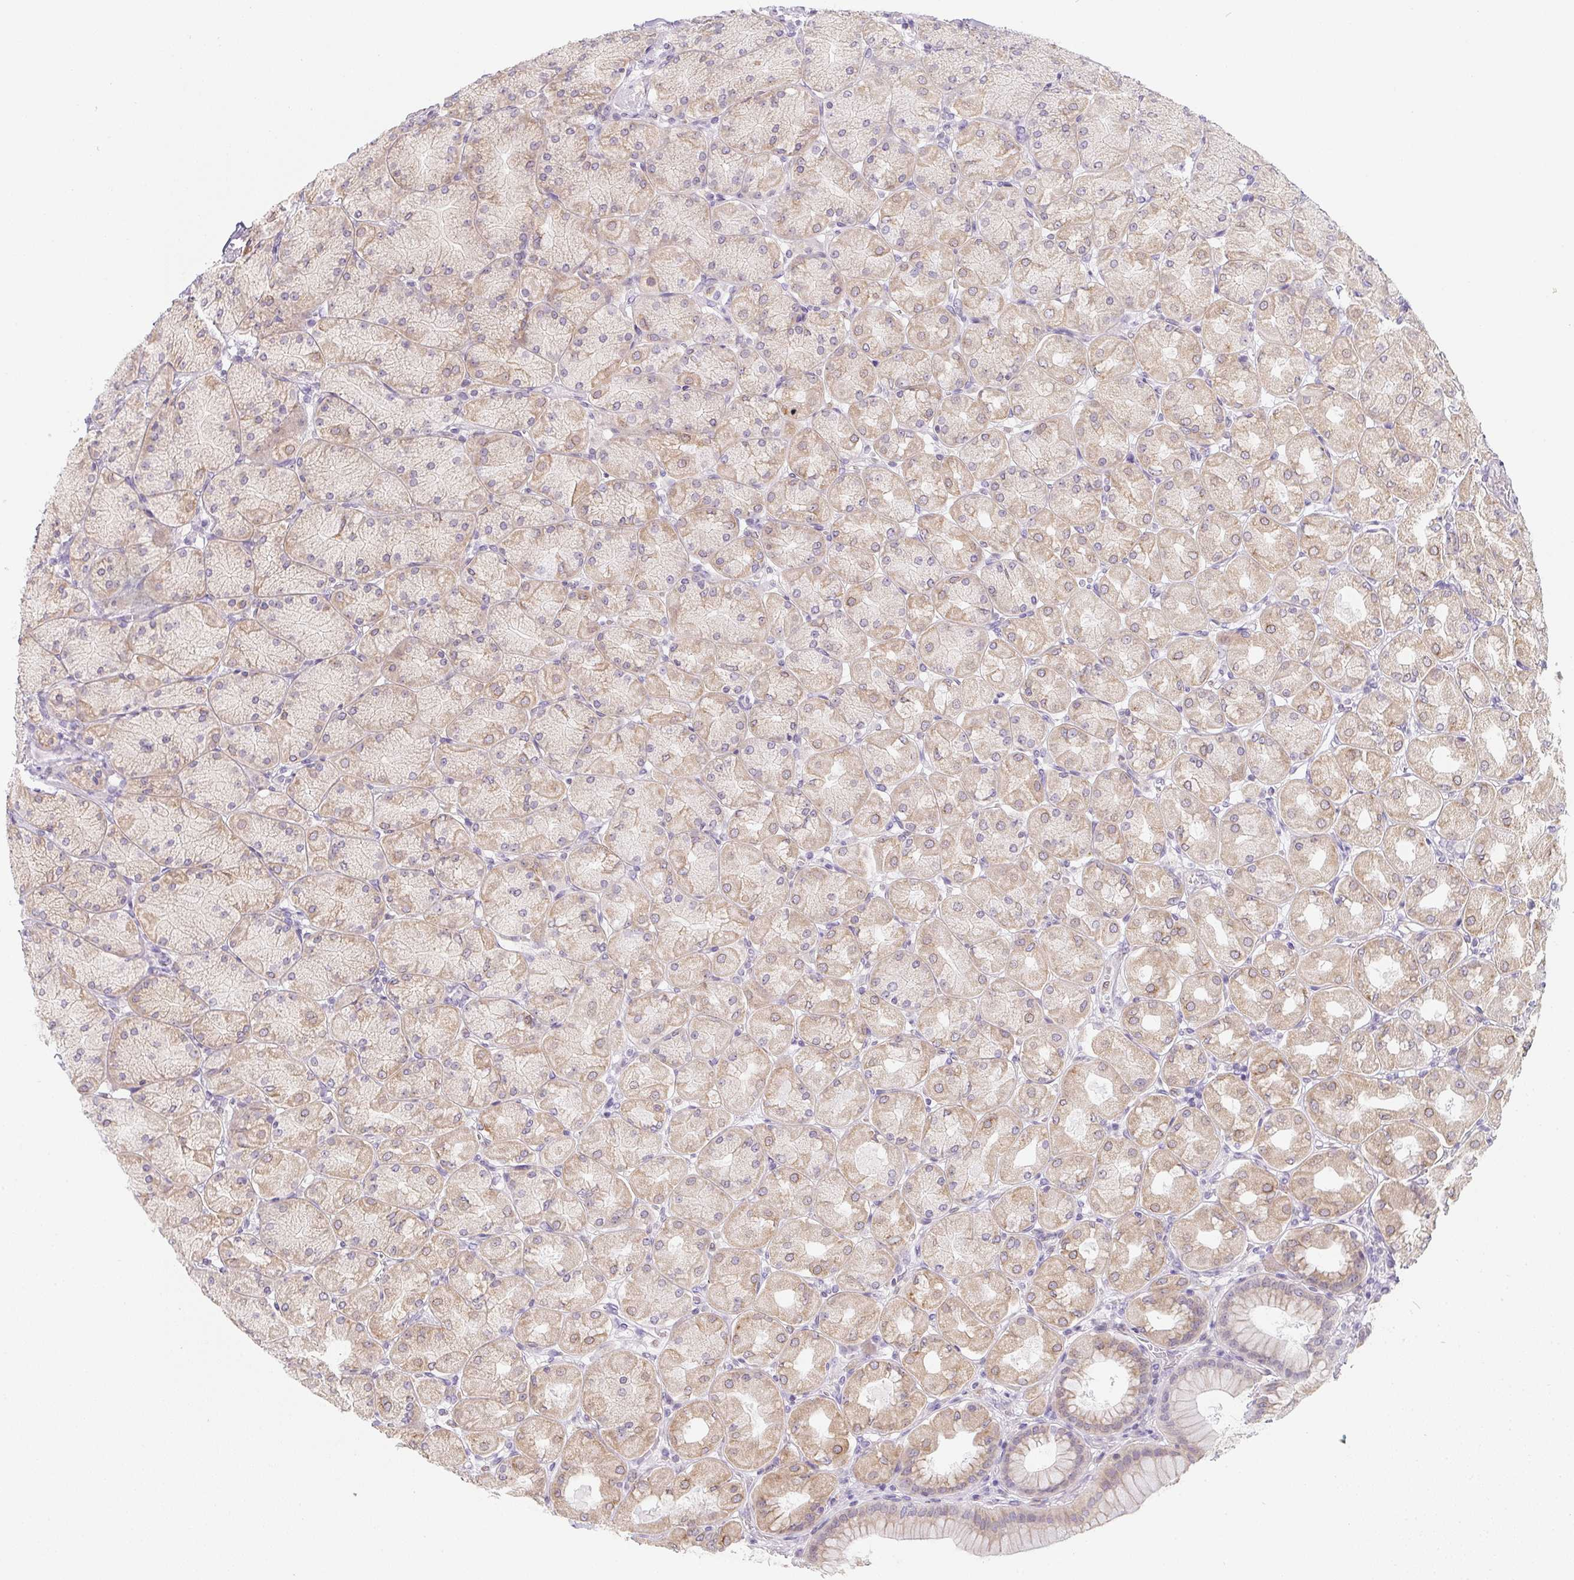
{"staining": {"intensity": "weak", "quantity": ">75%", "location": "cytoplasmic/membranous"}, "tissue": "stomach", "cell_type": "Glandular cells", "image_type": "normal", "snomed": [{"axis": "morphology", "description": "Normal tissue, NOS"}, {"axis": "topography", "description": "Stomach, upper"}], "caption": "The immunohistochemical stain highlights weak cytoplasmic/membranous positivity in glandular cells of unremarkable stomach. The staining was performed using DAB (3,3'-diaminobenzidine), with brown indicating positive protein expression. Nuclei are stained blue with hematoxylin.", "gene": "SOAT1", "patient": {"sex": "female", "age": 56}}